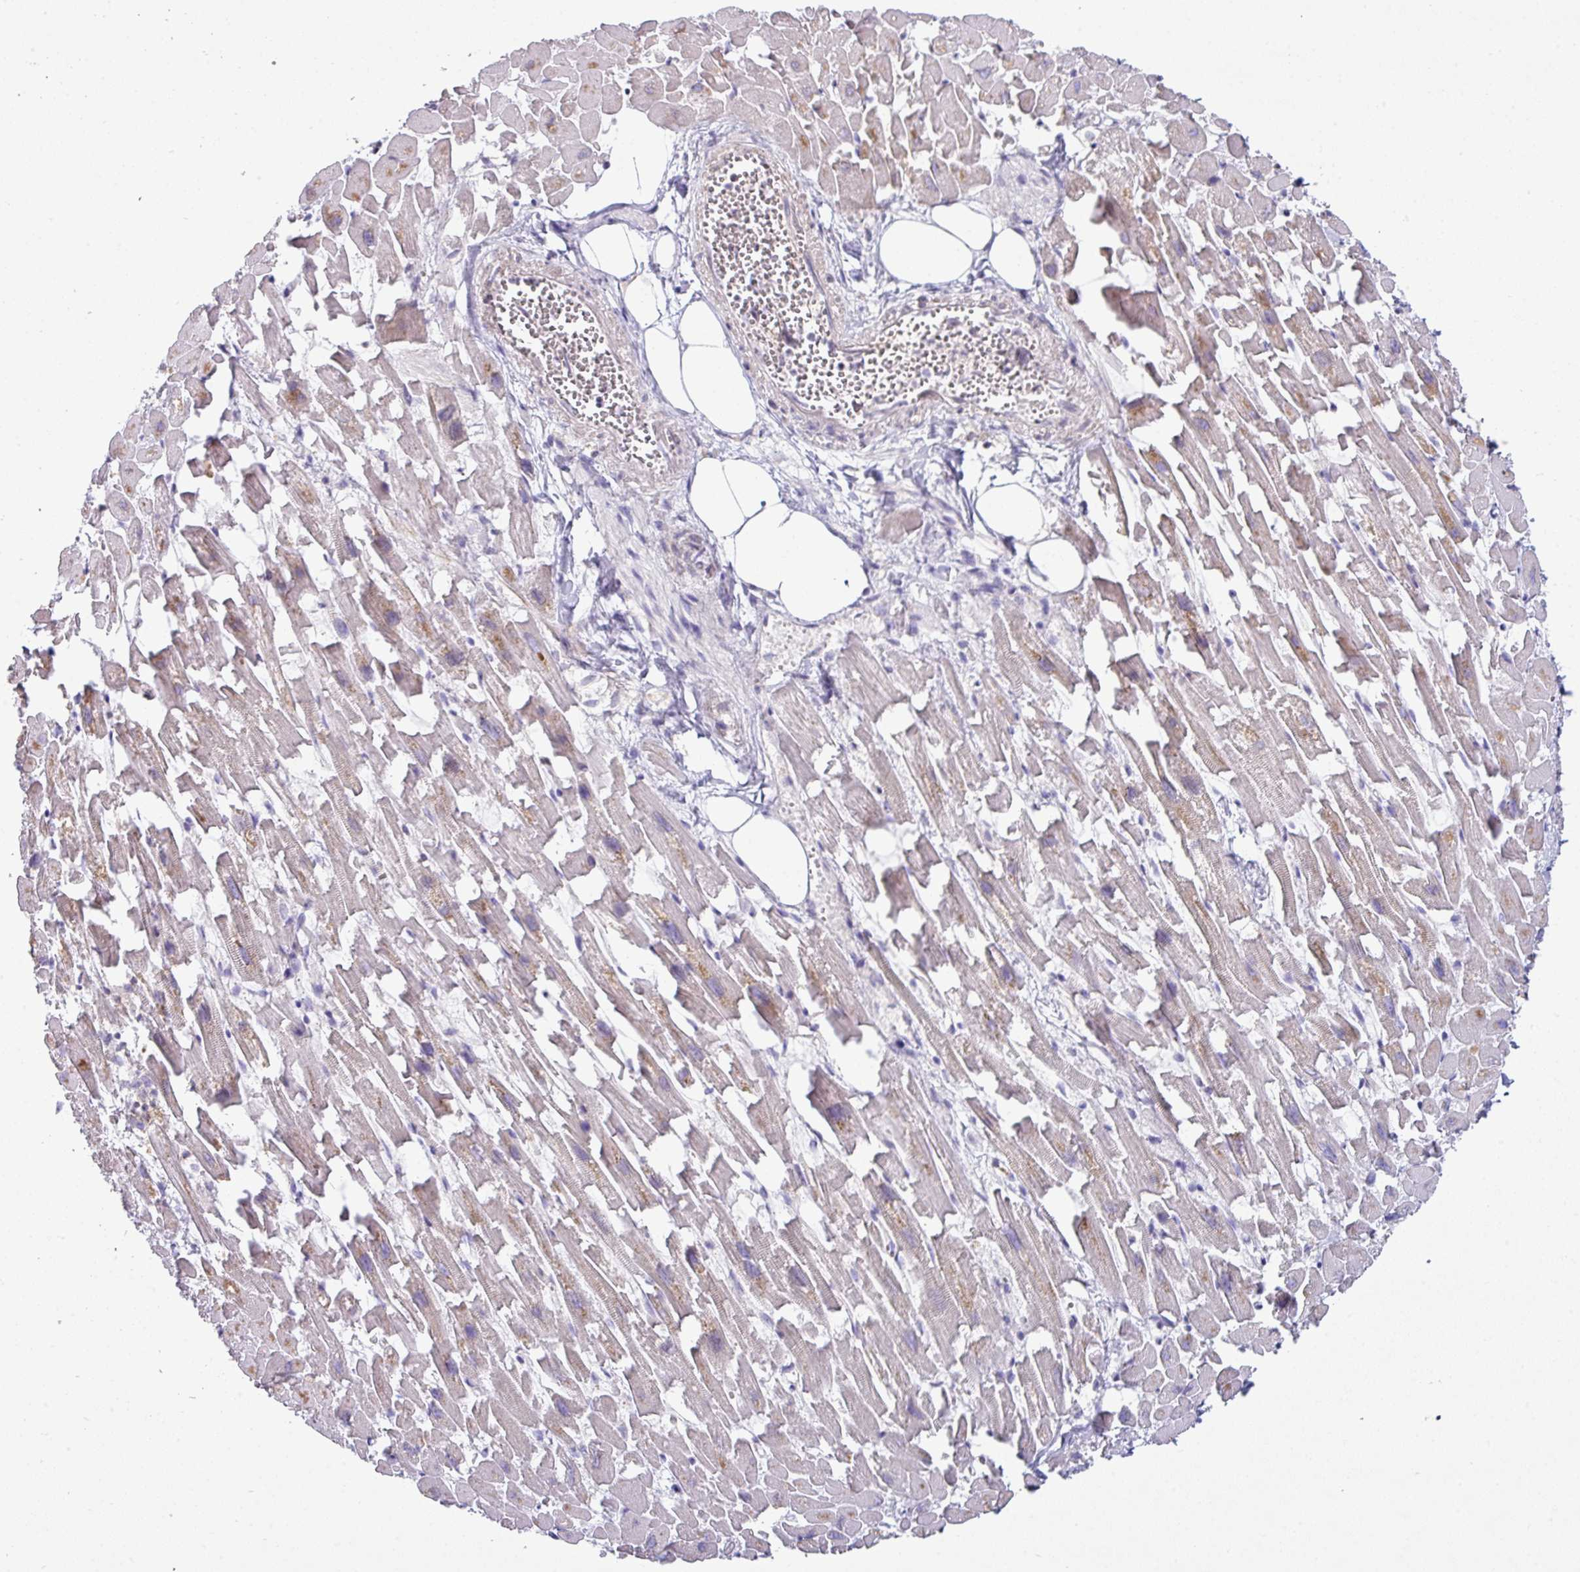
{"staining": {"intensity": "weak", "quantity": "<25%", "location": "cytoplasmic/membranous"}, "tissue": "heart muscle", "cell_type": "Cardiomyocytes", "image_type": "normal", "snomed": [{"axis": "morphology", "description": "Normal tissue, NOS"}, {"axis": "topography", "description": "Heart"}], "caption": "High power microscopy histopathology image of an immunohistochemistry (IHC) histopathology image of unremarkable heart muscle, revealing no significant staining in cardiomyocytes.", "gene": "SLAMF6", "patient": {"sex": "female", "age": 64}}